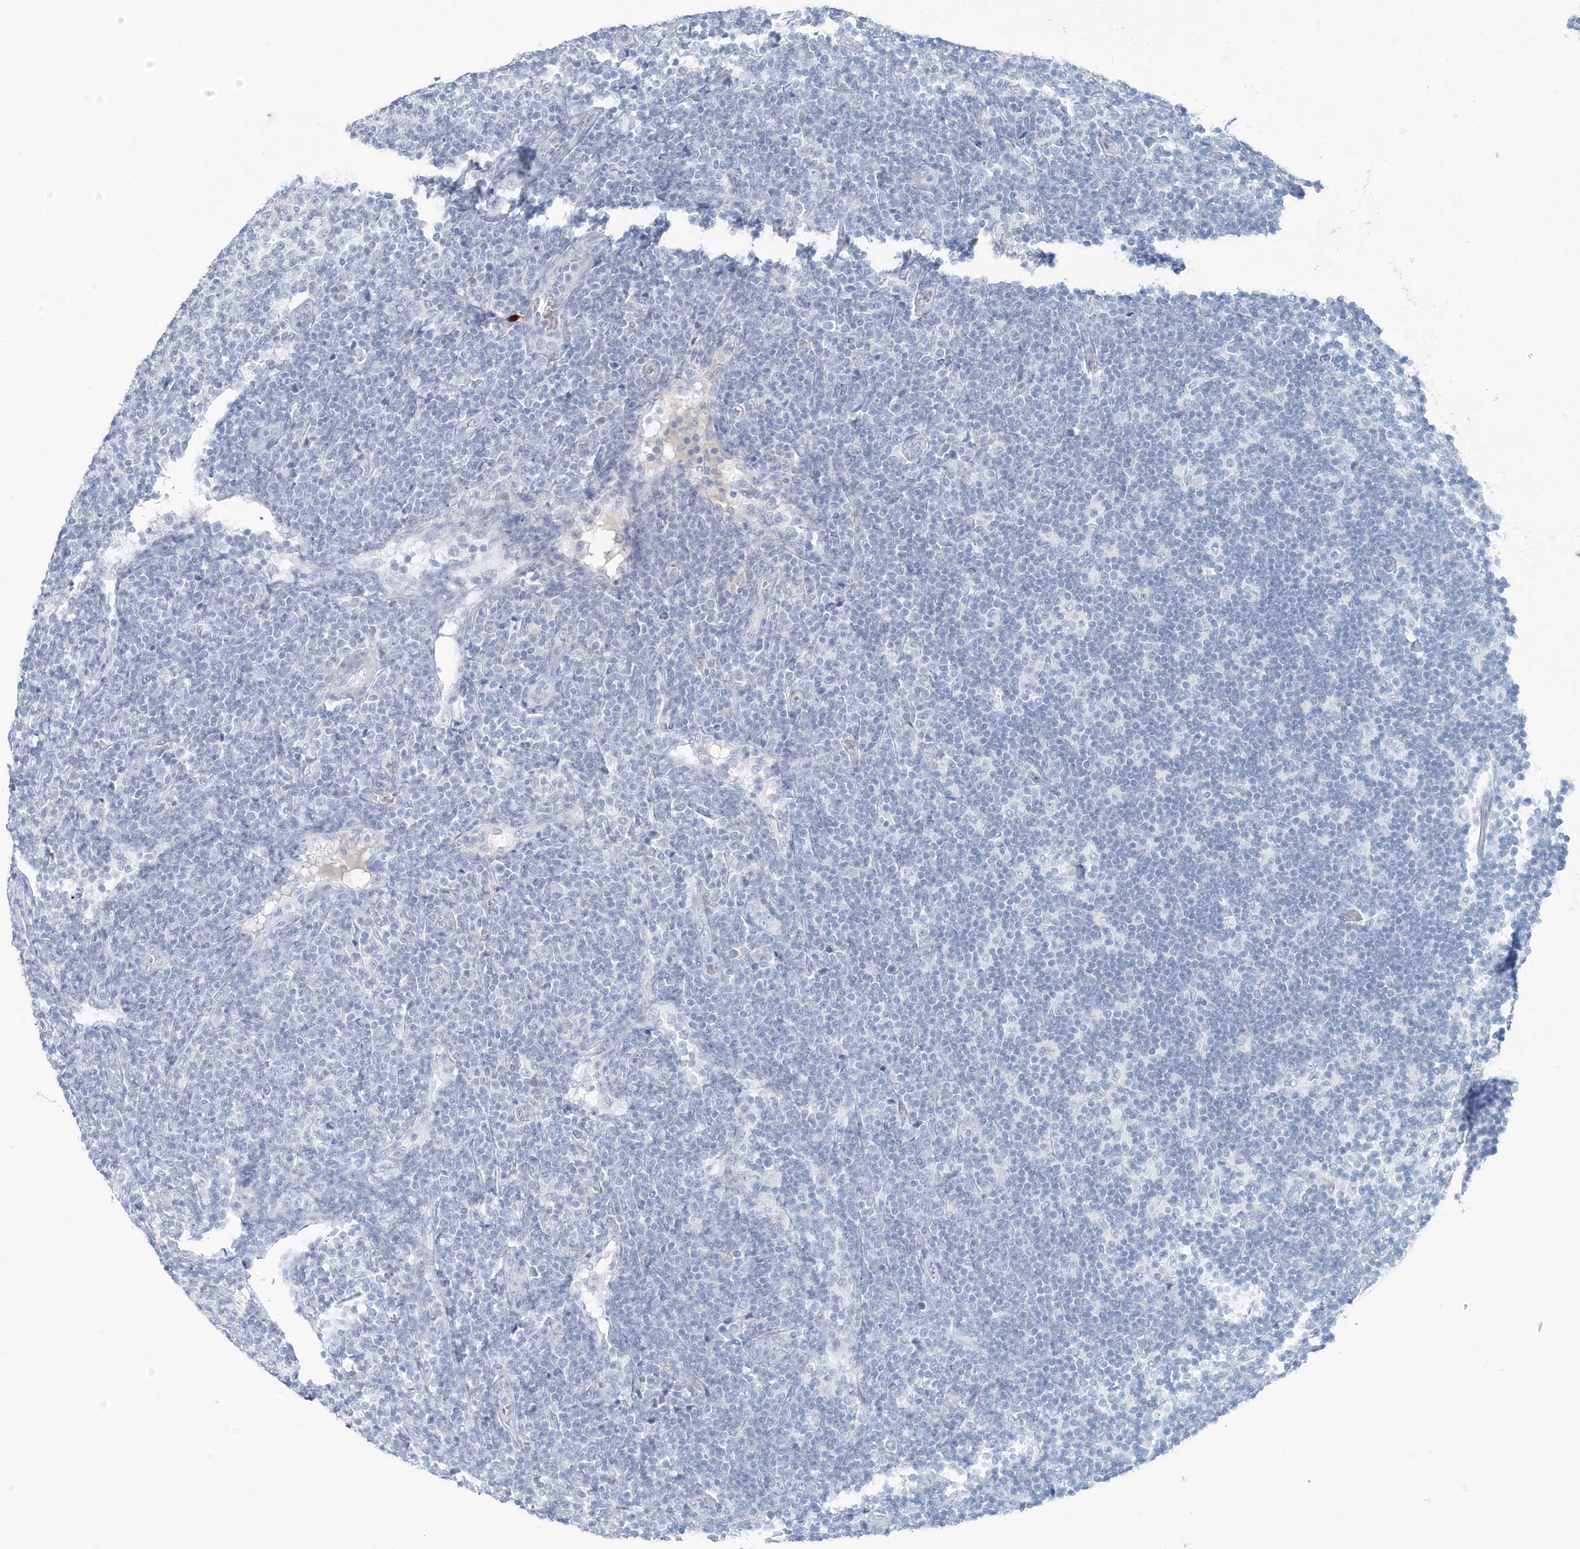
{"staining": {"intensity": "negative", "quantity": "none", "location": "none"}, "tissue": "lymphoma", "cell_type": "Tumor cells", "image_type": "cancer", "snomed": [{"axis": "morphology", "description": "Malignant lymphoma, non-Hodgkin's type, Low grade"}, {"axis": "topography", "description": "Lymph node"}], "caption": "An immunohistochemistry (IHC) micrograph of lymphoma is shown. There is no staining in tumor cells of lymphoma.", "gene": "HBA2", "patient": {"sex": "male", "age": 66}}